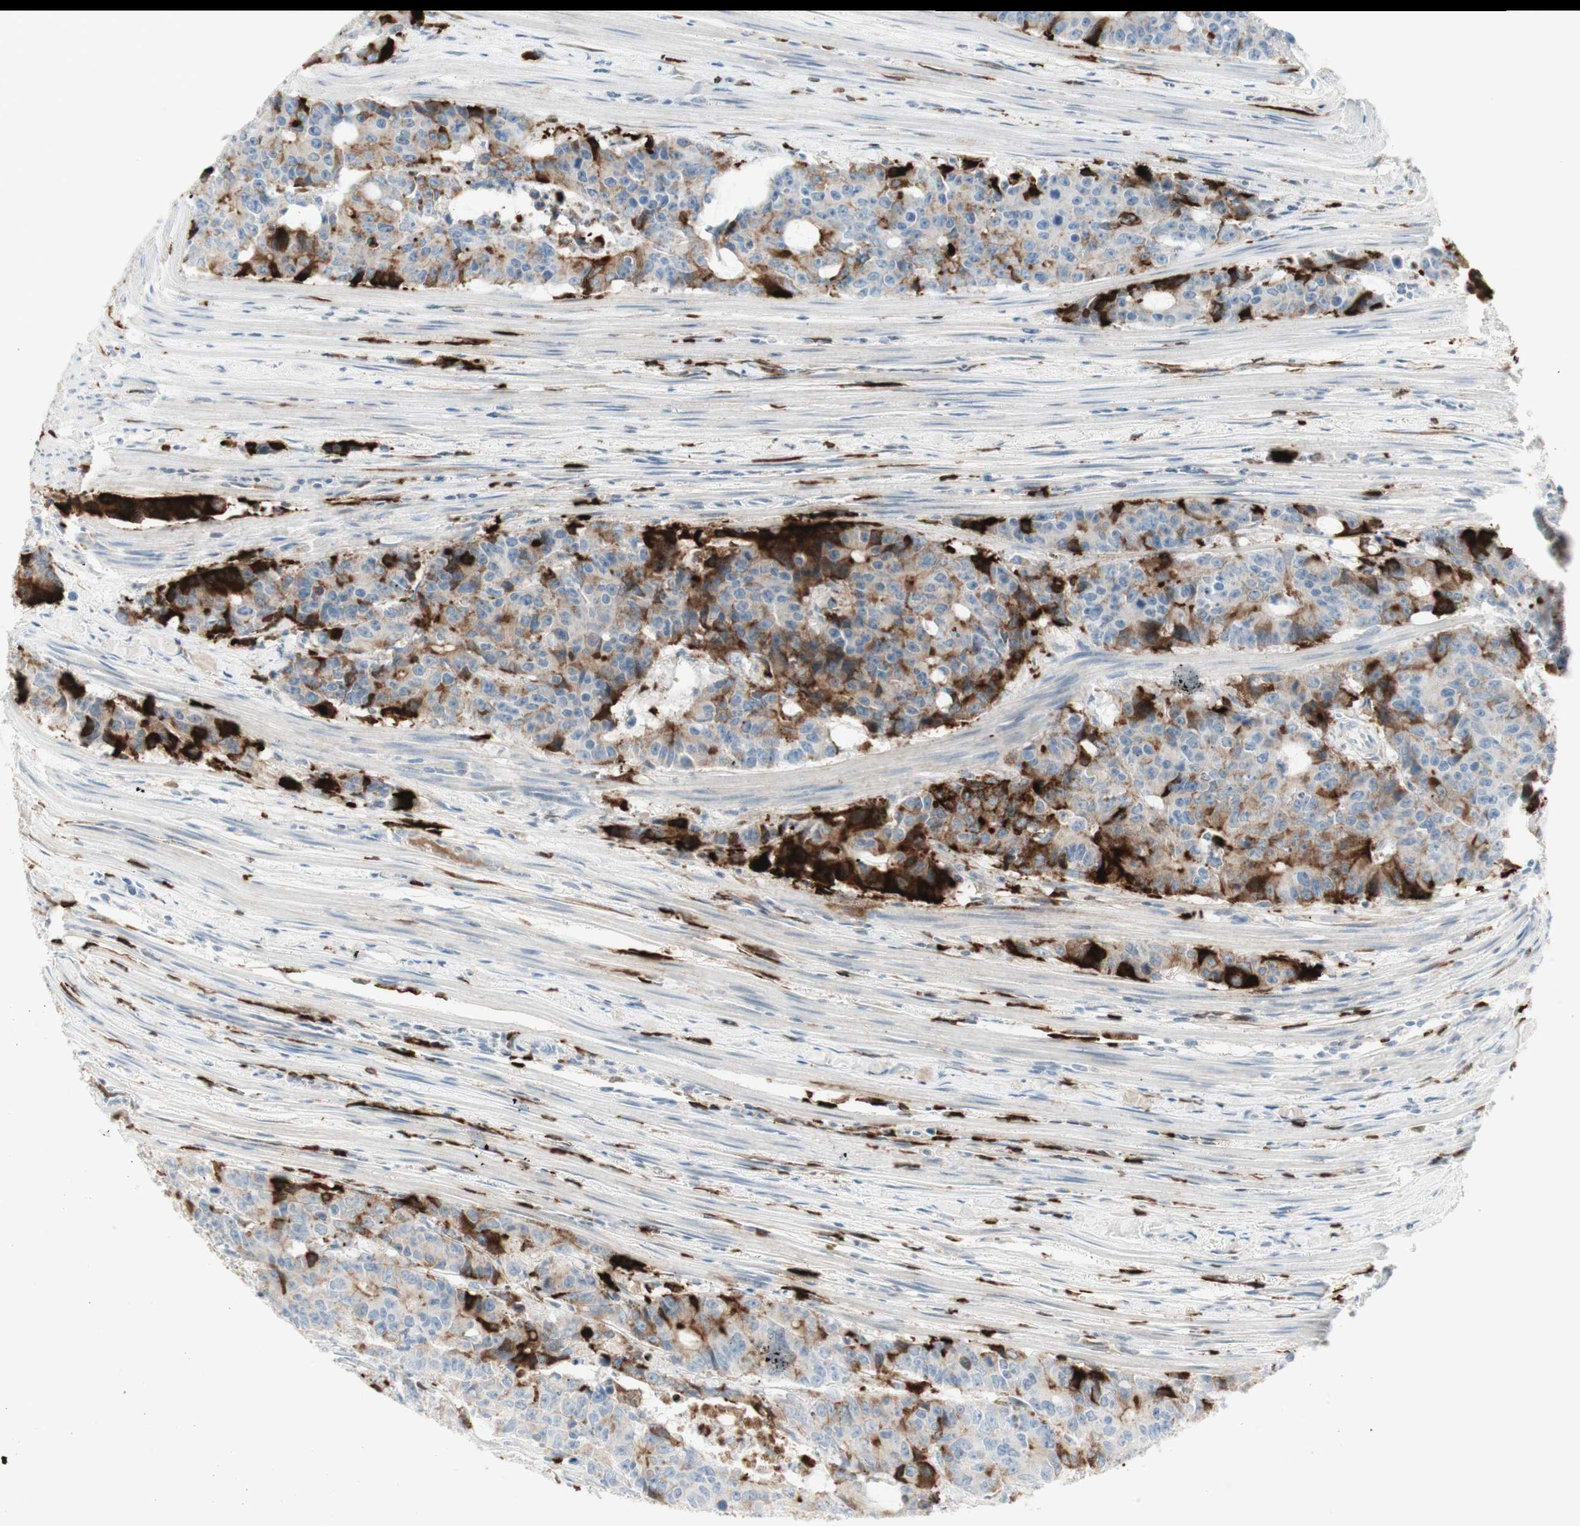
{"staining": {"intensity": "moderate", "quantity": "25%-75%", "location": "cytoplasmic/membranous"}, "tissue": "colorectal cancer", "cell_type": "Tumor cells", "image_type": "cancer", "snomed": [{"axis": "morphology", "description": "Adenocarcinoma, NOS"}, {"axis": "topography", "description": "Colon"}], "caption": "Tumor cells exhibit medium levels of moderate cytoplasmic/membranous expression in about 25%-75% of cells in human adenocarcinoma (colorectal). Using DAB (brown) and hematoxylin (blue) stains, captured at high magnification using brightfield microscopy.", "gene": "MDK", "patient": {"sex": "female", "age": 86}}